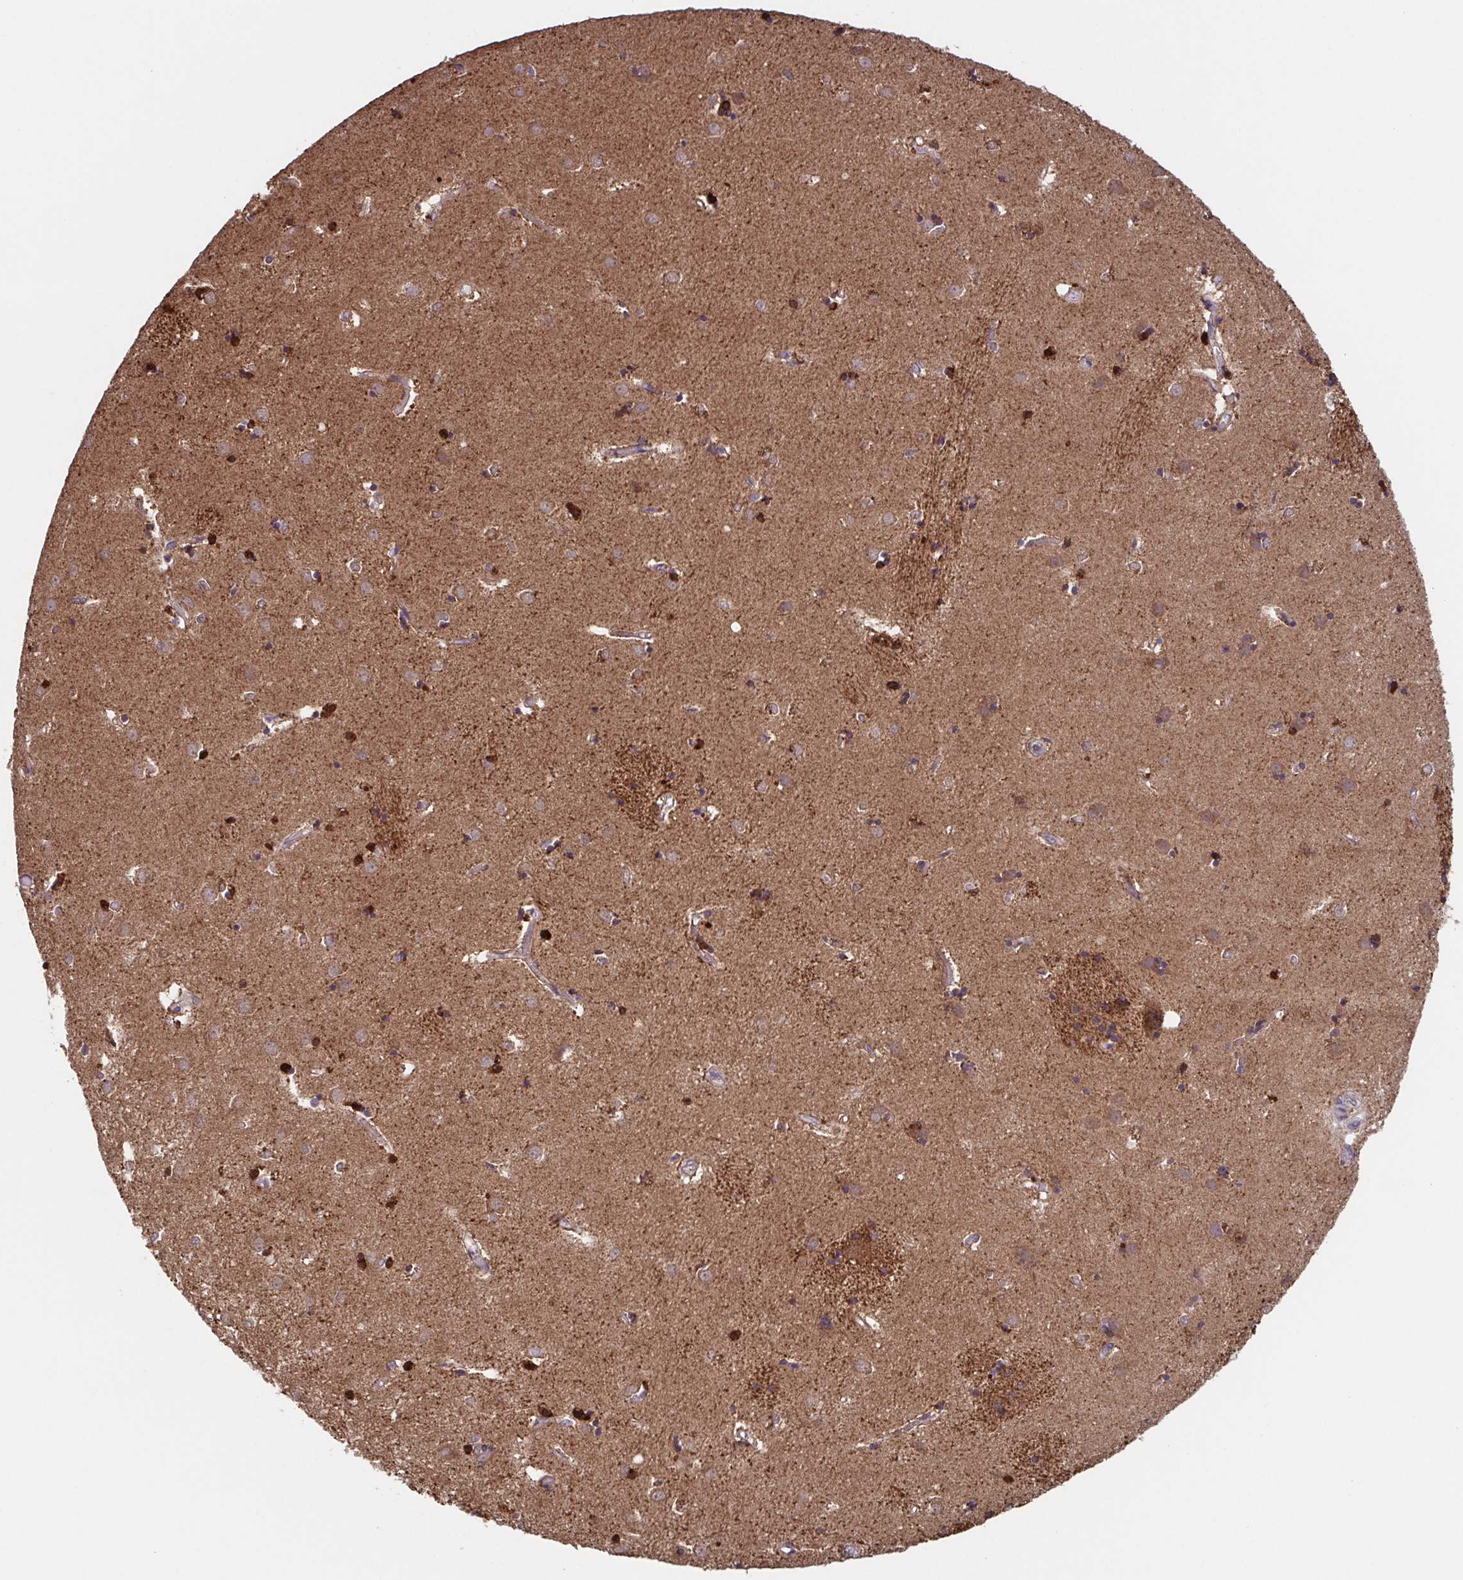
{"staining": {"intensity": "strong", "quantity": "25%-75%", "location": "cytoplasmic/membranous,nuclear"}, "tissue": "caudate", "cell_type": "Glial cells", "image_type": "normal", "snomed": [{"axis": "morphology", "description": "Normal tissue, NOS"}, {"axis": "topography", "description": "Lateral ventricle wall"}], "caption": "Caudate stained with a brown dye exhibits strong cytoplasmic/membranous,nuclear positive expression in about 25%-75% of glial cells.", "gene": "TTC19", "patient": {"sex": "male", "age": 54}}